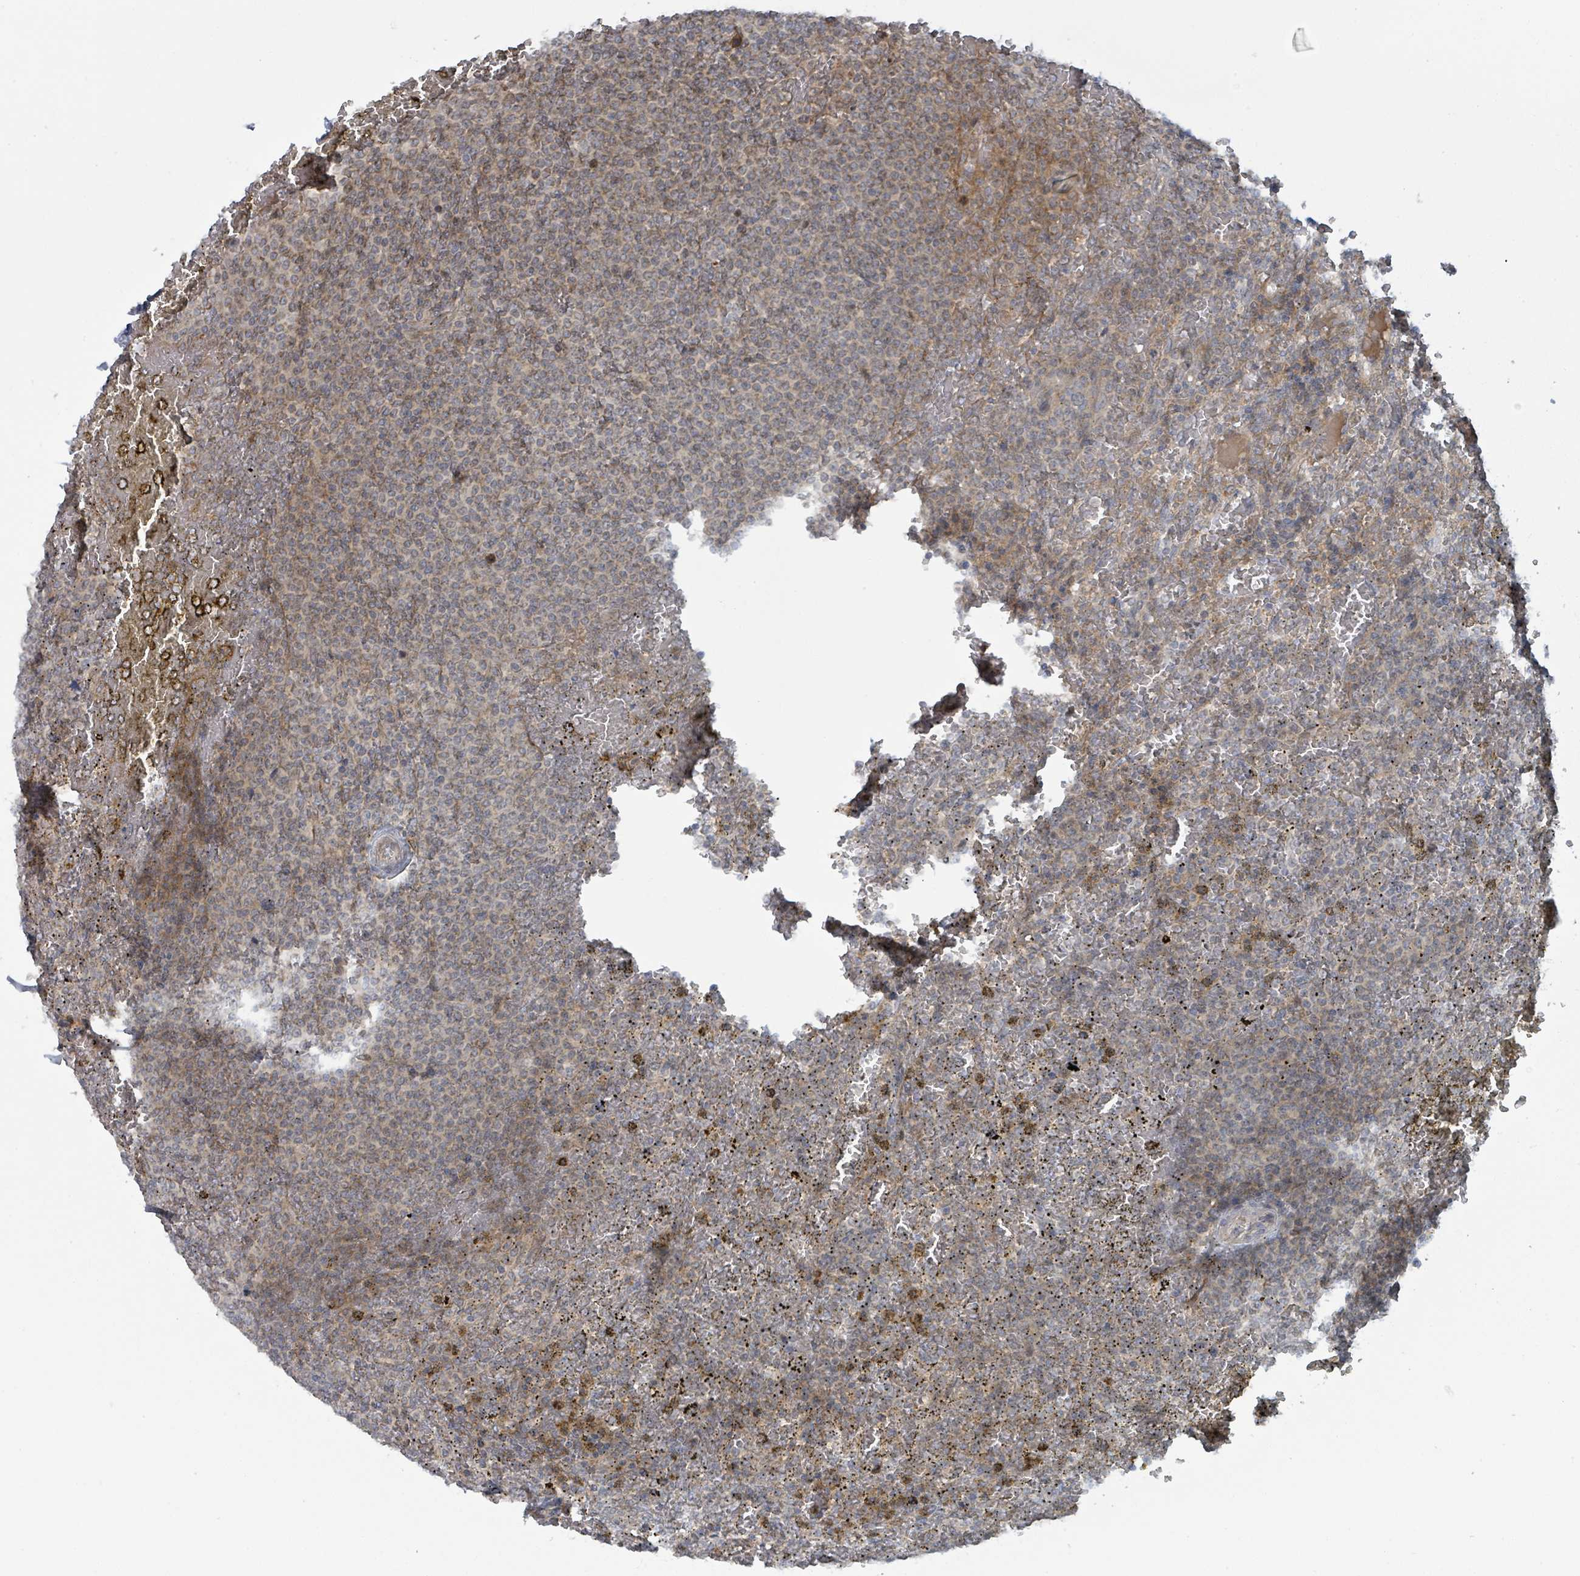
{"staining": {"intensity": "weak", "quantity": "25%-75%", "location": "cytoplasmic/membranous"}, "tissue": "lymphoma", "cell_type": "Tumor cells", "image_type": "cancer", "snomed": [{"axis": "morphology", "description": "Malignant lymphoma, non-Hodgkin's type, Low grade"}, {"axis": "topography", "description": "Spleen"}], "caption": "Human low-grade malignant lymphoma, non-Hodgkin's type stained for a protein (brown) reveals weak cytoplasmic/membranous positive expression in about 25%-75% of tumor cells.", "gene": "COL5A3", "patient": {"sex": "male", "age": 60}}